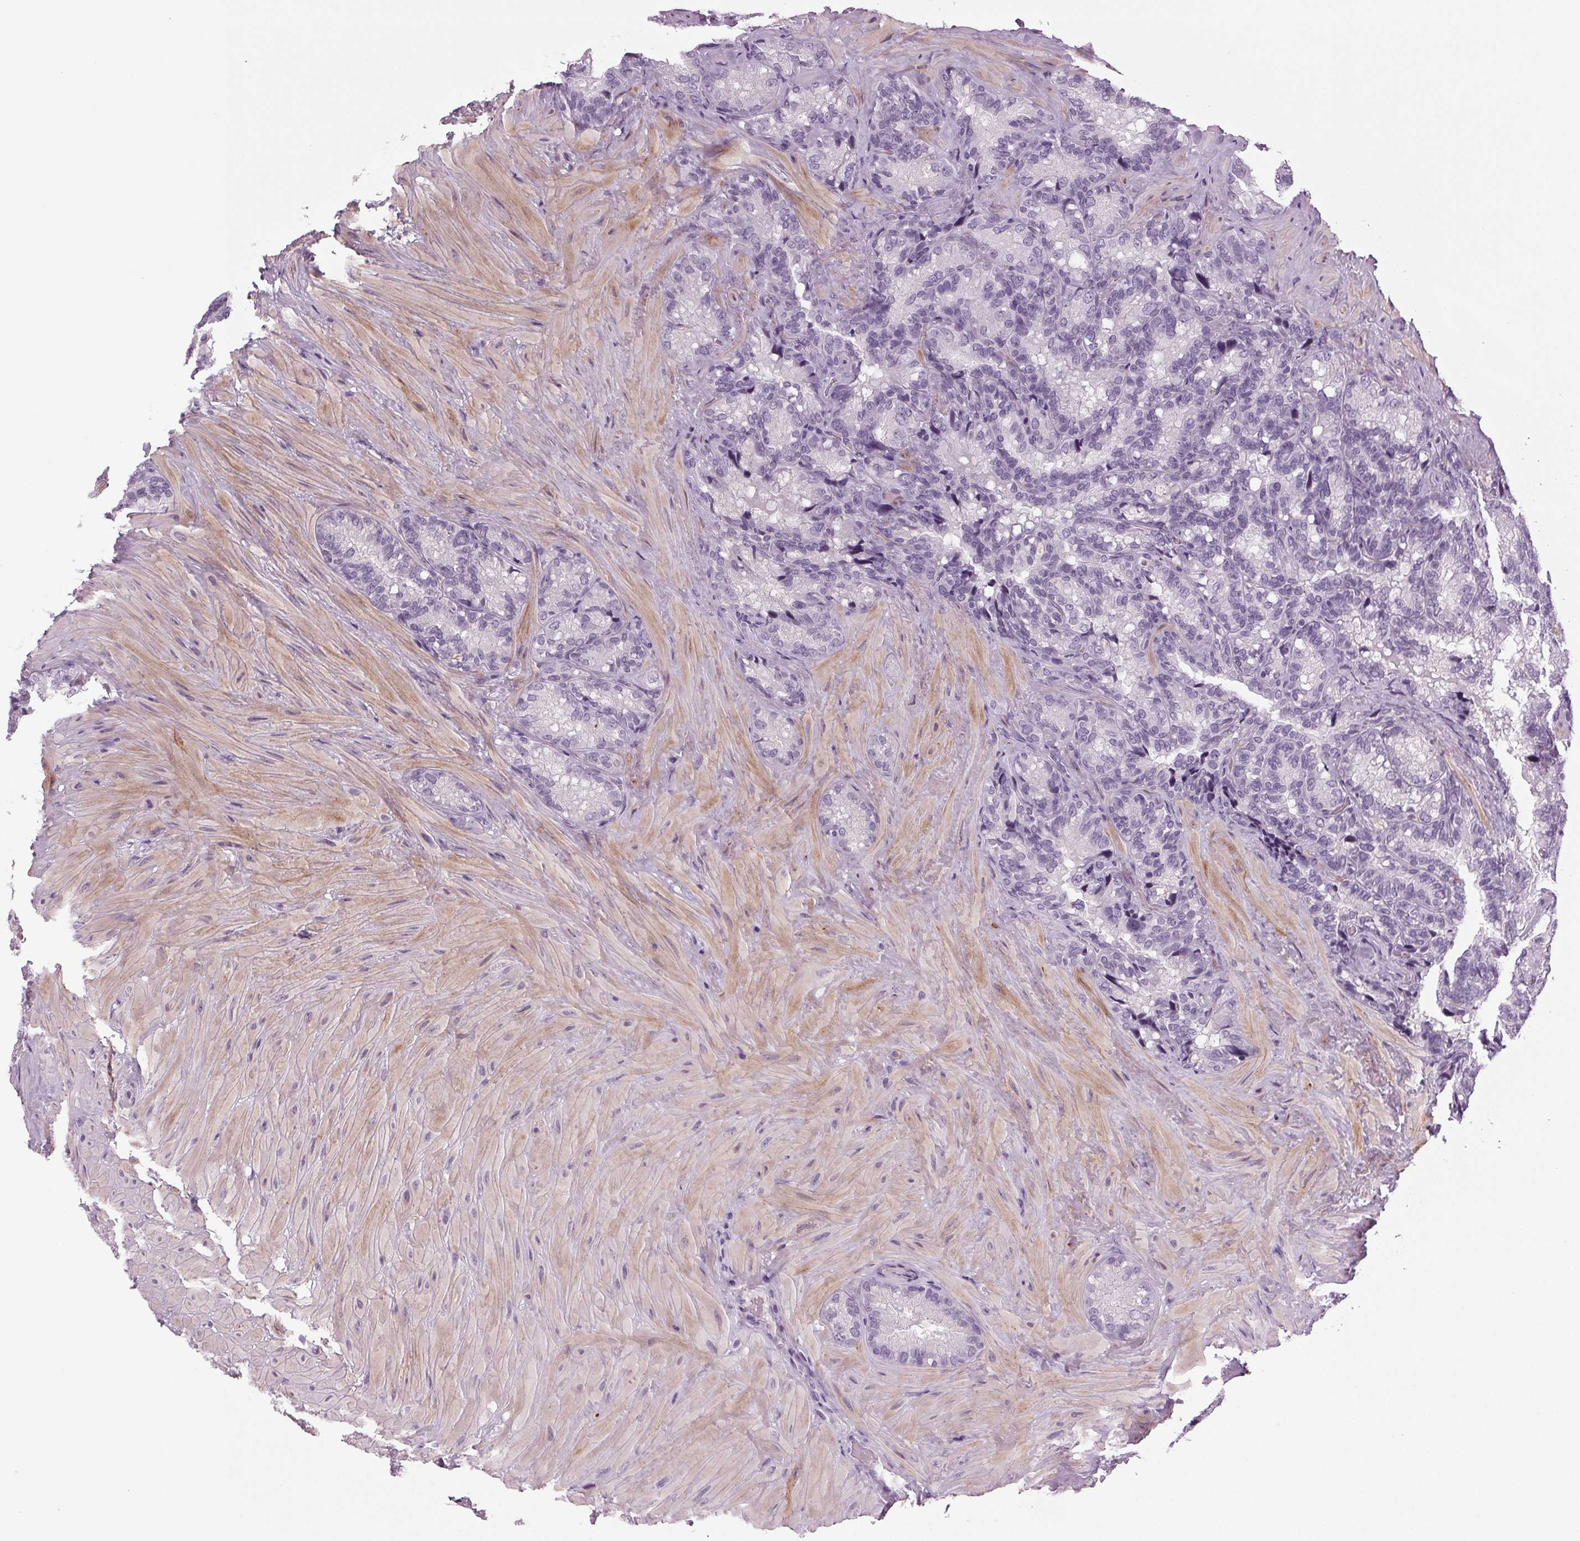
{"staining": {"intensity": "negative", "quantity": "none", "location": "none"}, "tissue": "seminal vesicle", "cell_type": "Glandular cells", "image_type": "normal", "snomed": [{"axis": "morphology", "description": "Normal tissue, NOS"}, {"axis": "topography", "description": "Seminal veicle"}], "caption": "Glandular cells show no significant protein positivity in normal seminal vesicle.", "gene": "DNAH12", "patient": {"sex": "male", "age": 60}}